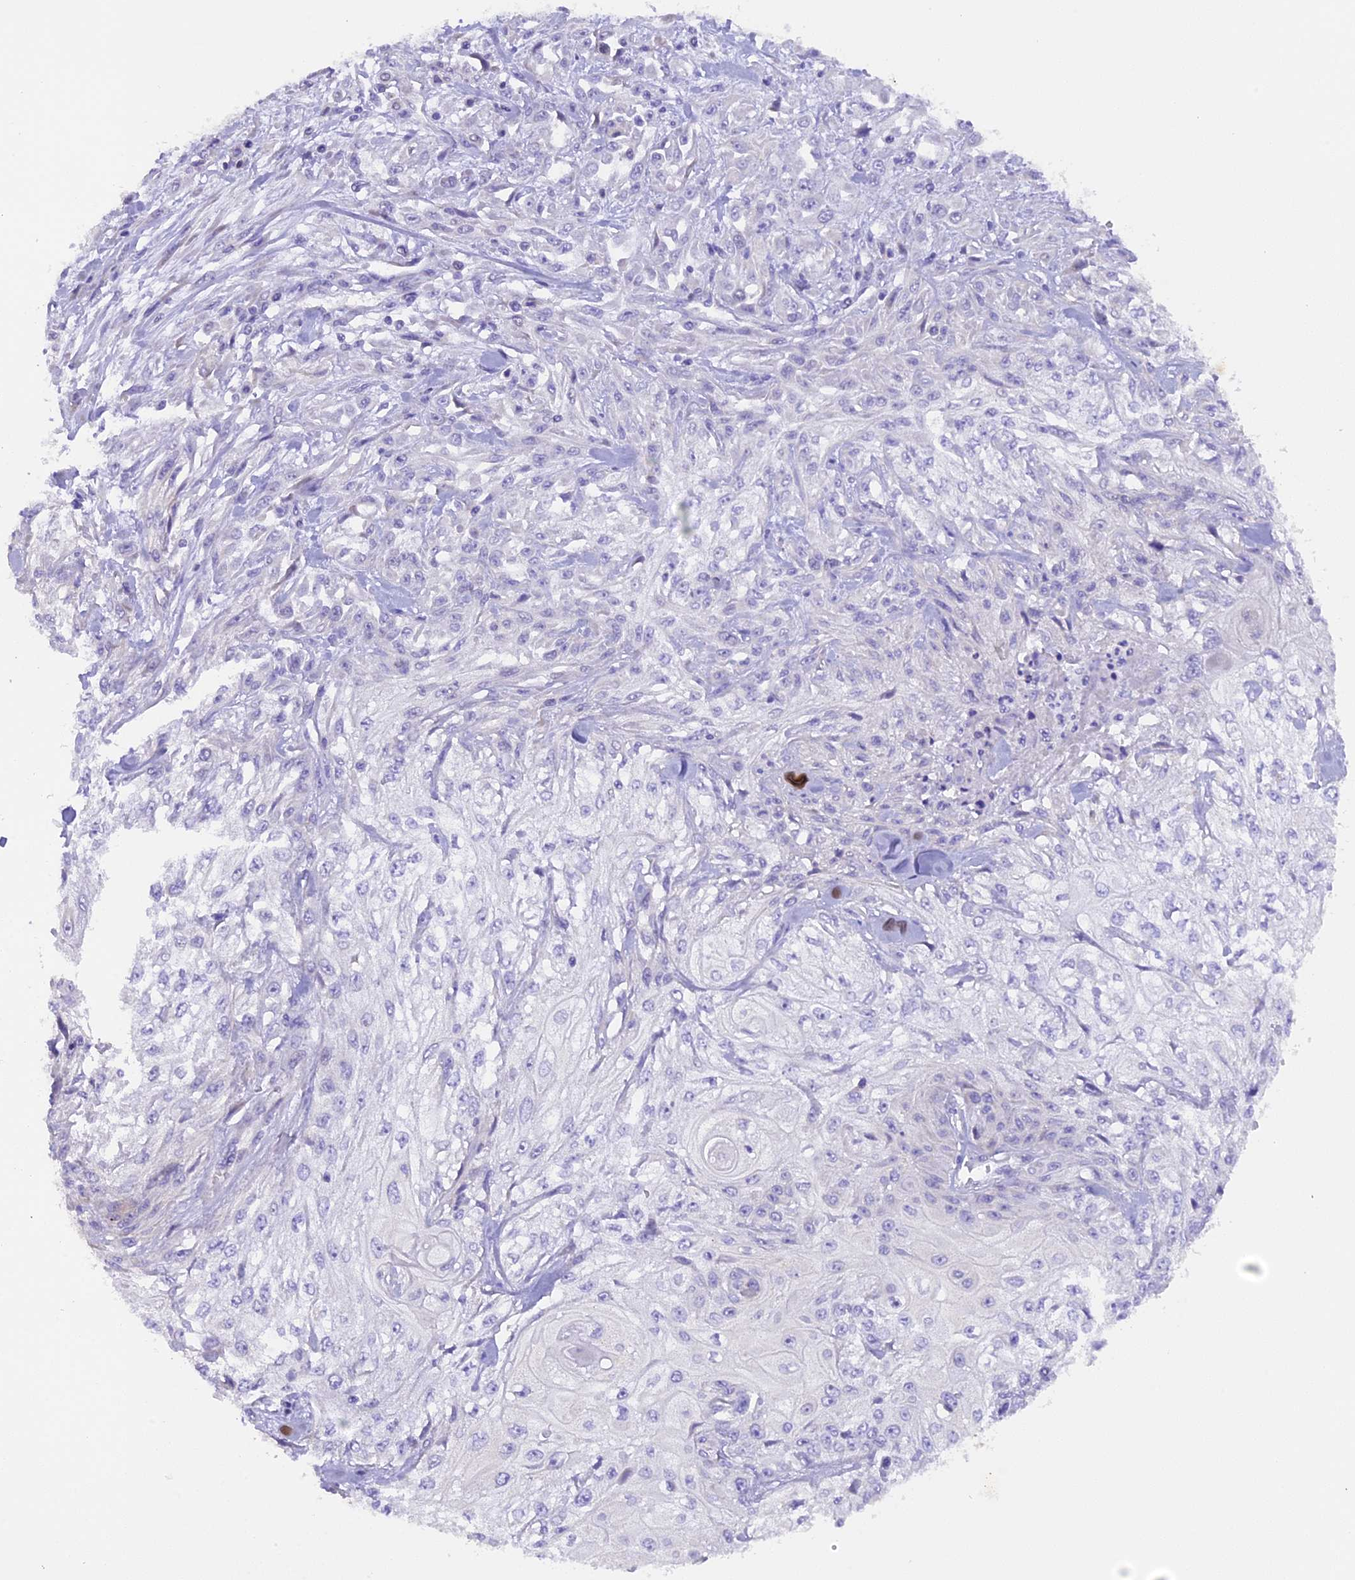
{"staining": {"intensity": "negative", "quantity": "none", "location": "none"}, "tissue": "skin cancer", "cell_type": "Tumor cells", "image_type": "cancer", "snomed": [{"axis": "morphology", "description": "Squamous cell carcinoma, NOS"}, {"axis": "morphology", "description": "Squamous cell carcinoma, metastatic, NOS"}, {"axis": "topography", "description": "Skin"}, {"axis": "topography", "description": "Lymph node"}], "caption": "Image shows no protein expression in tumor cells of skin cancer (squamous cell carcinoma) tissue. The staining is performed using DAB brown chromogen with nuclei counter-stained in using hematoxylin.", "gene": "PKIA", "patient": {"sex": "male", "age": 75}}